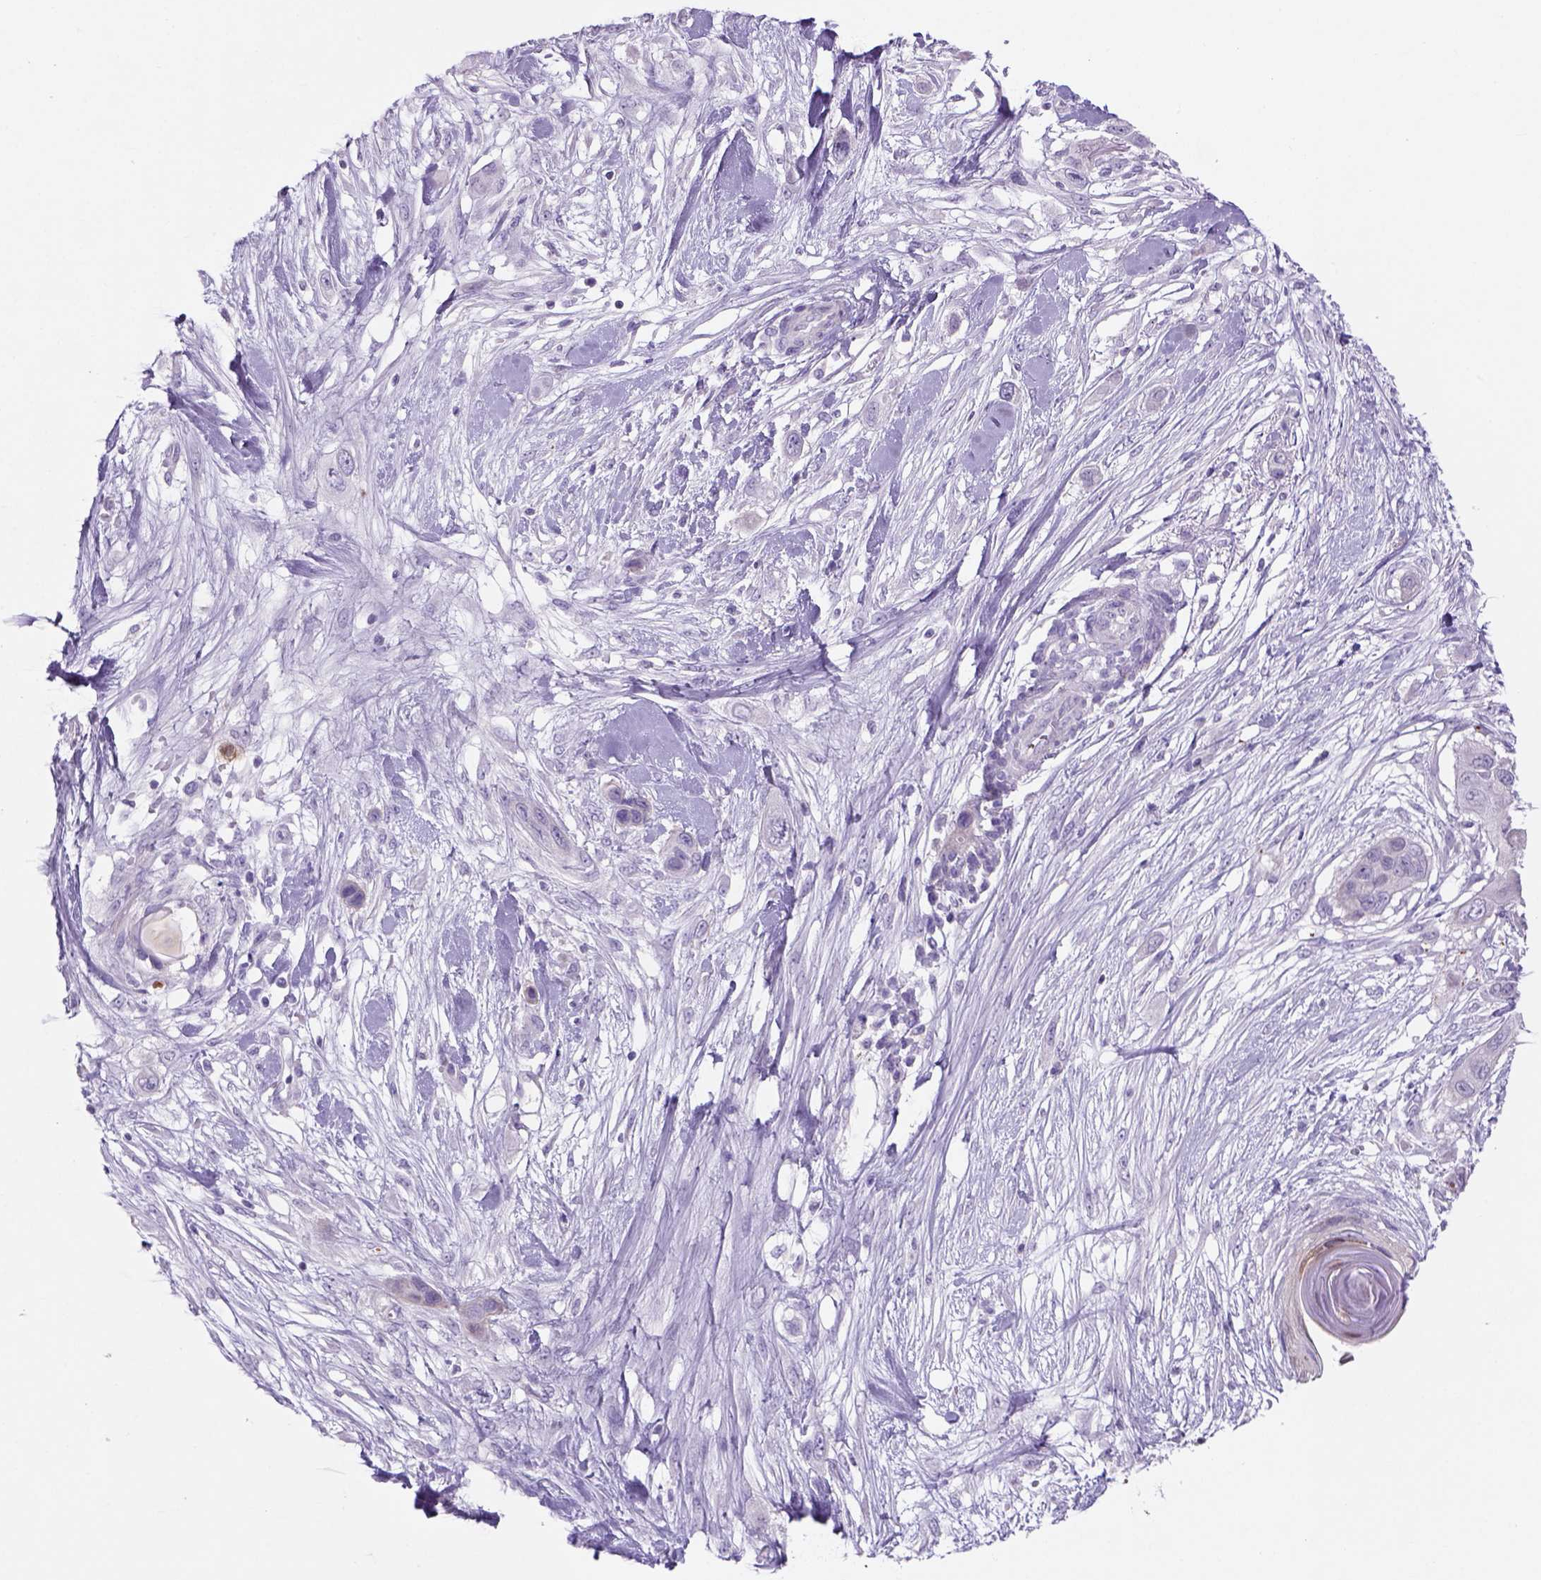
{"staining": {"intensity": "negative", "quantity": "none", "location": "none"}, "tissue": "skin cancer", "cell_type": "Tumor cells", "image_type": "cancer", "snomed": [{"axis": "morphology", "description": "Squamous cell carcinoma, NOS"}, {"axis": "topography", "description": "Skin"}], "caption": "IHC of squamous cell carcinoma (skin) displays no positivity in tumor cells.", "gene": "ADGRV1", "patient": {"sex": "male", "age": 79}}